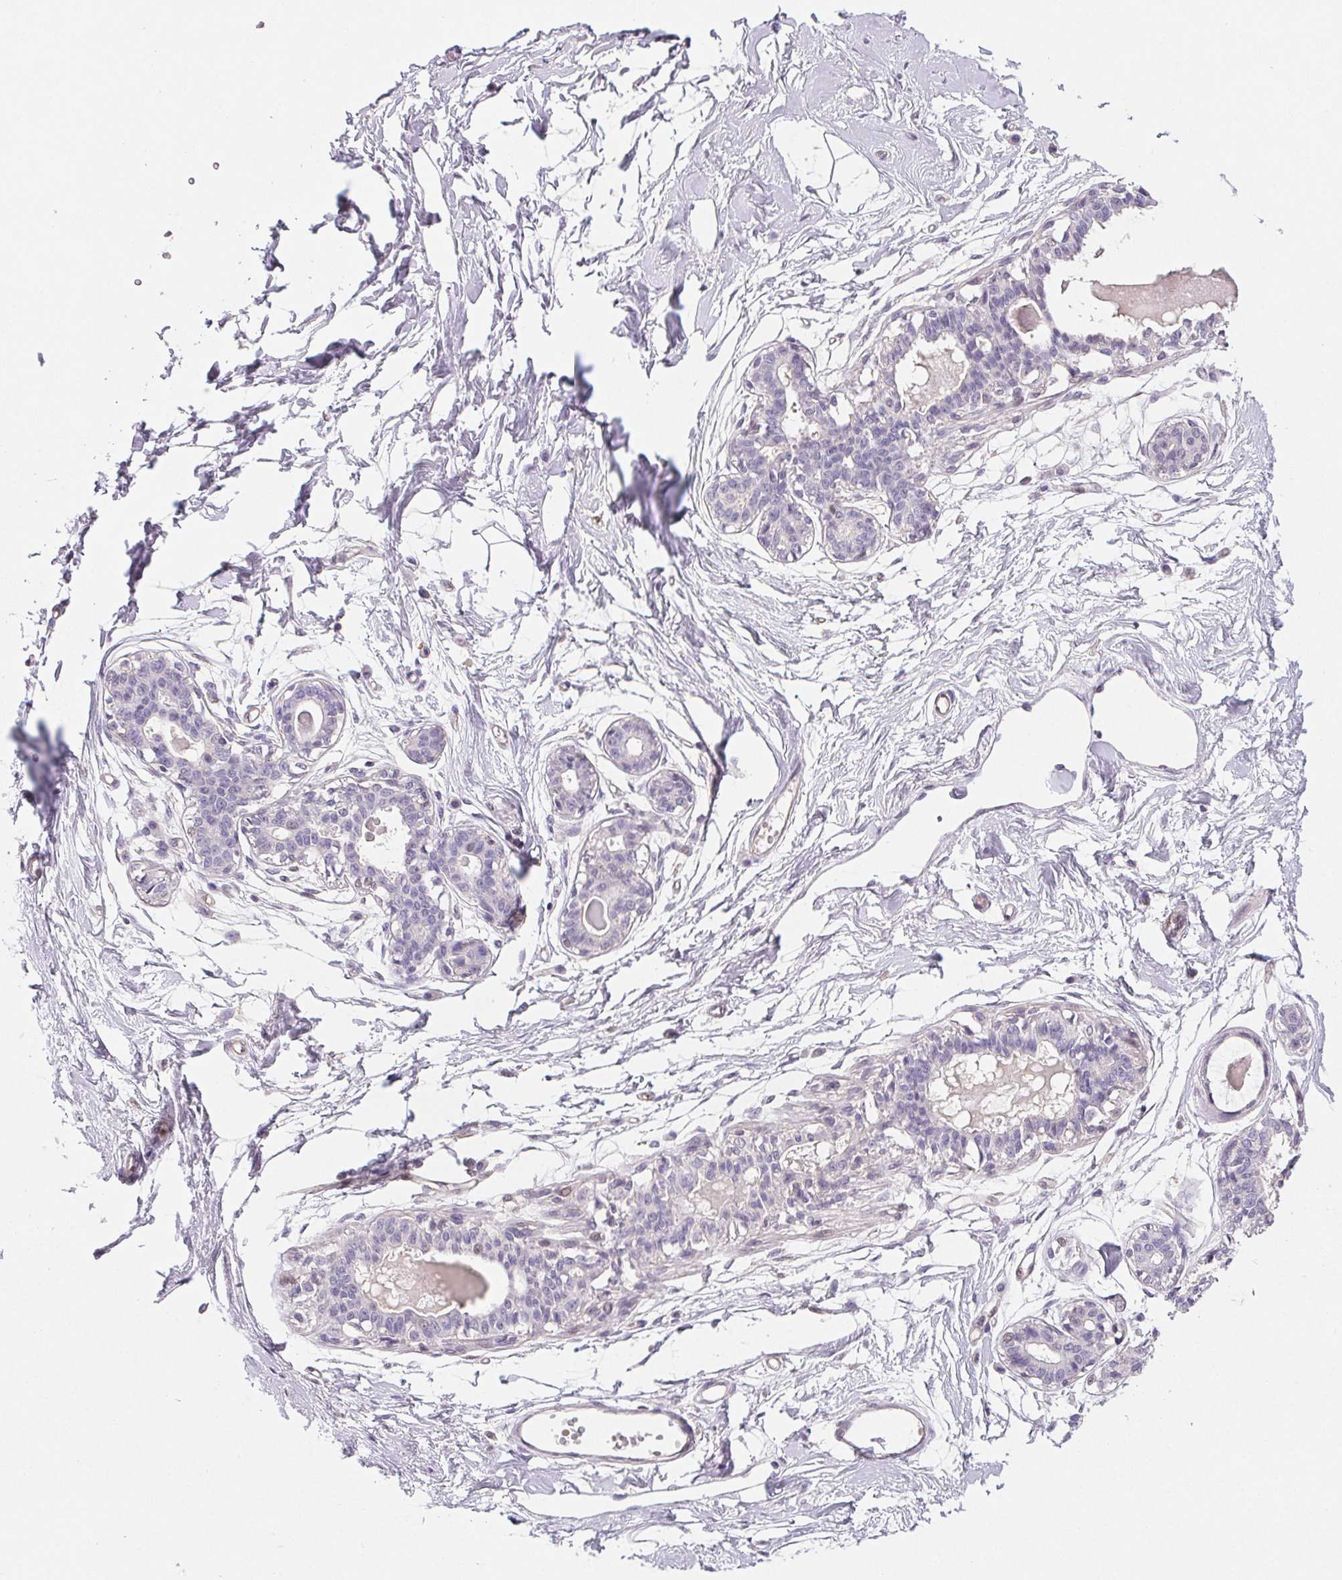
{"staining": {"intensity": "negative", "quantity": "none", "location": "none"}, "tissue": "breast", "cell_type": "Adipocytes", "image_type": "normal", "snomed": [{"axis": "morphology", "description": "Normal tissue, NOS"}, {"axis": "topography", "description": "Breast"}], "caption": "This is an immunohistochemistry (IHC) image of normal human breast. There is no expression in adipocytes.", "gene": "GBP1", "patient": {"sex": "female", "age": 45}}